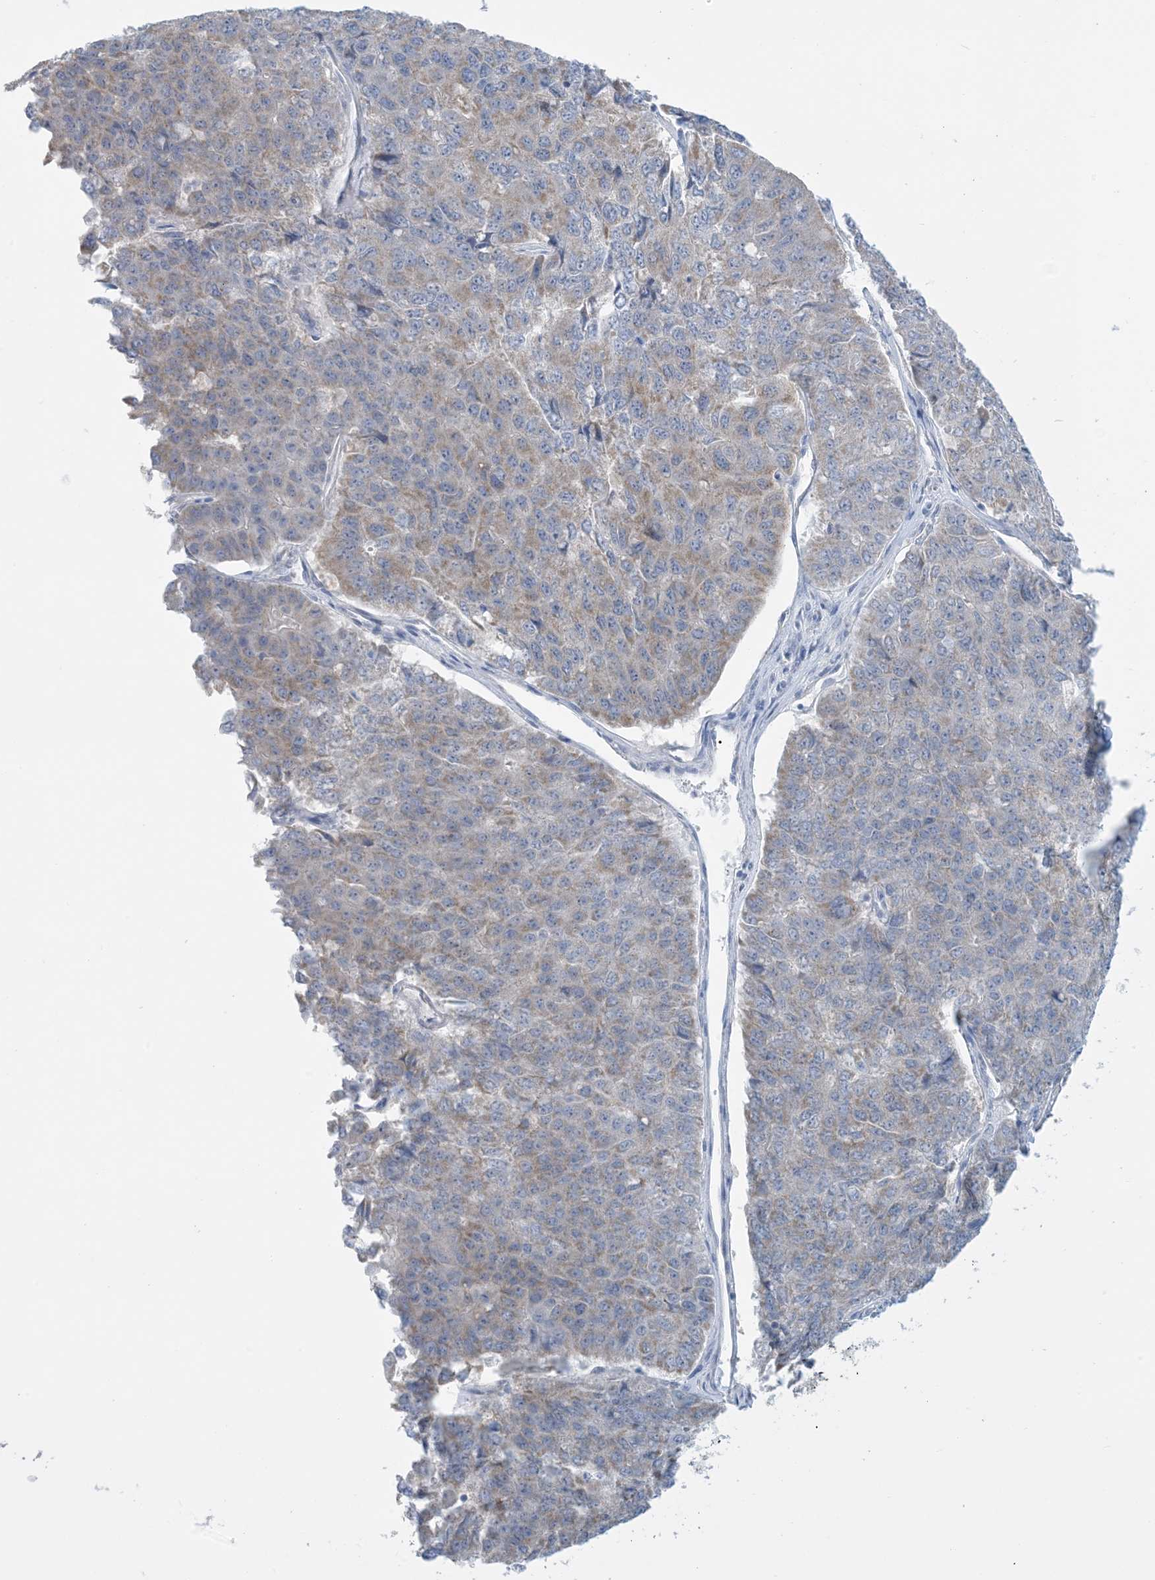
{"staining": {"intensity": "weak", "quantity": "<25%", "location": "cytoplasmic/membranous"}, "tissue": "pancreatic cancer", "cell_type": "Tumor cells", "image_type": "cancer", "snomed": [{"axis": "morphology", "description": "Adenocarcinoma, NOS"}, {"axis": "topography", "description": "Pancreas"}], "caption": "Tumor cells are negative for protein expression in human pancreatic adenocarcinoma.", "gene": "MRPS18A", "patient": {"sex": "male", "age": 50}}